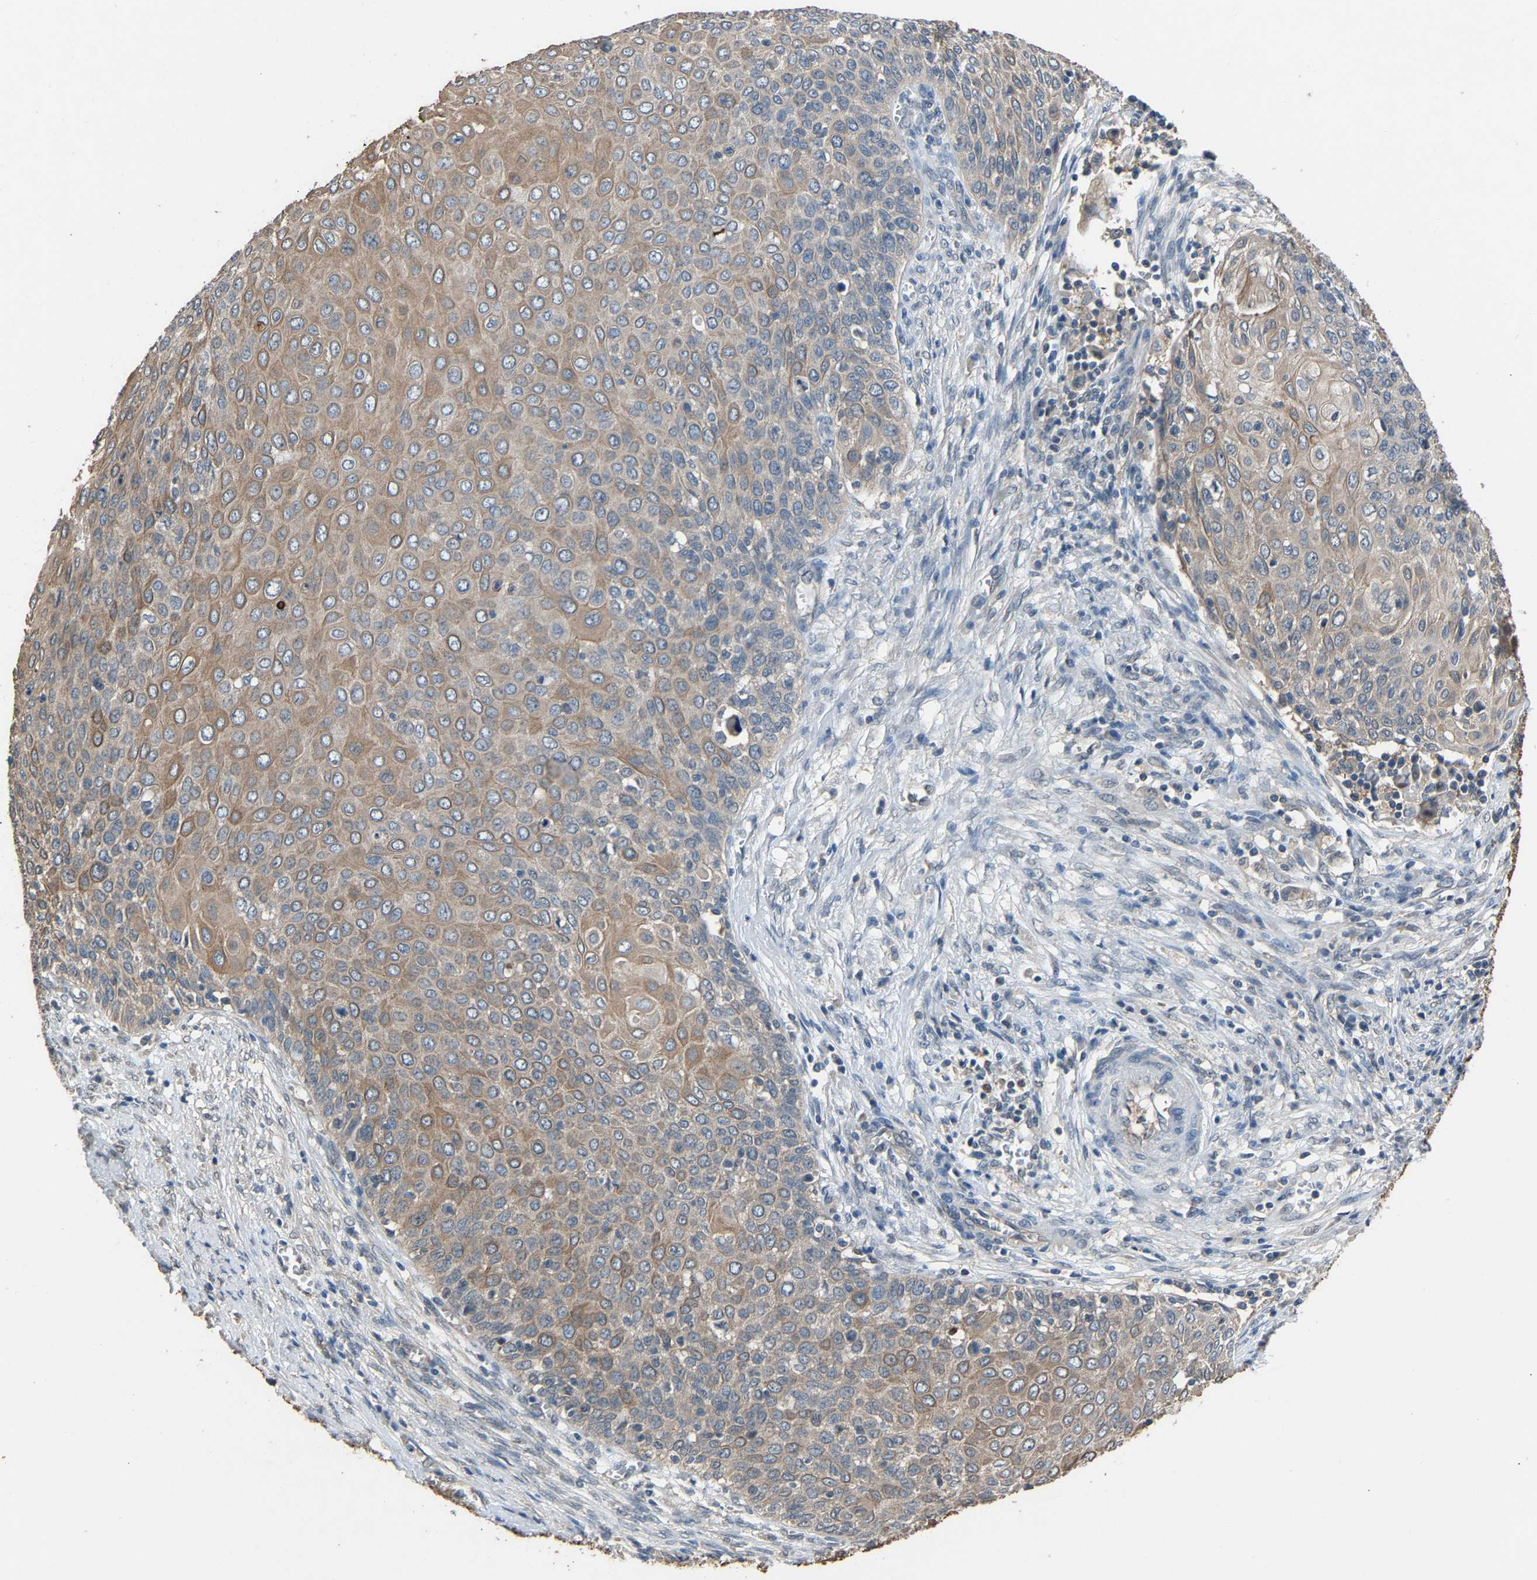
{"staining": {"intensity": "moderate", "quantity": "25%-75%", "location": "cytoplasmic/membranous"}, "tissue": "cervical cancer", "cell_type": "Tumor cells", "image_type": "cancer", "snomed": [{"axis": "morphology", "description": "Squamous cell carcinoma, NOS"}, {"axis": "topography", "description": "Cervix"}], "caption": "DAB immunohistochemical staining of cervical squamous cell carcinoma displays moderate cytoplasmic/membranous protein positivity in approximately 25%-75% of tumor cells. (Stains: DAB (3,3'-diaminobenzidine) in brown, nuclei in blue, Microscopy: brightfield microscopy at high magnification).", "gene": "ABCC9", "patient": {"sex": "female", "age": 39}}